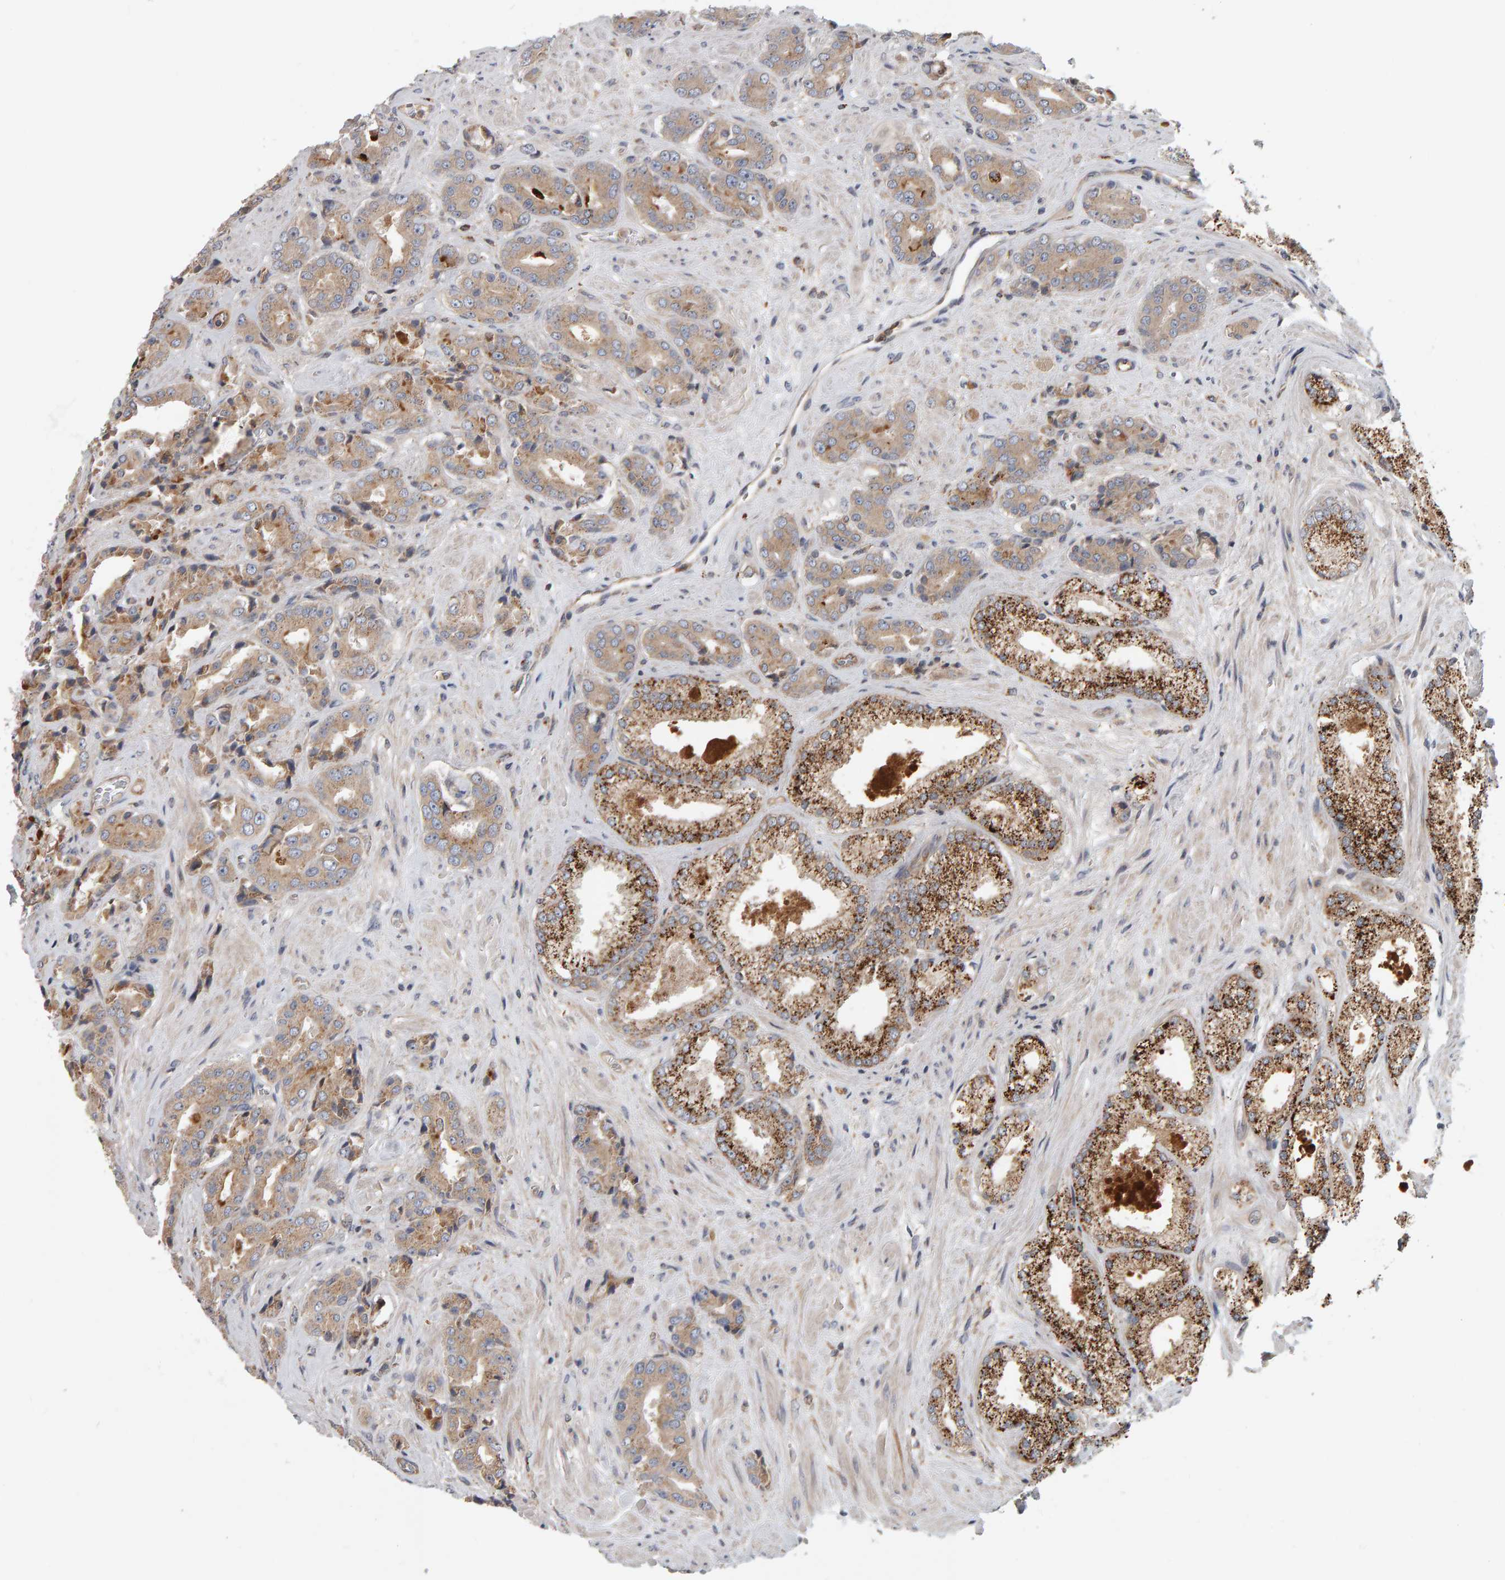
{"staining": {"intensity": "moderate", "quantity": ">75%", "location": "cytoplasmic/membranous"}, "tissue": "prostate cancer", "cell_type": "Tumor cells", "image_type": "cancer", "snomed": [{"axis": "morphology", "description": "Adenocarcinoma, High grade"}, {"axis": "topography", "description": "Prostate"}], "caption": "Prostate cancer (high-grade adenocarcinoma) was stained to show a protein in brown. There is medium levels of moderate cytoplasmic/membranous expression in approximately >75% of tumor cells.", "gene": "C9orf72", "patient": {"sex": "male", "age": 71}}